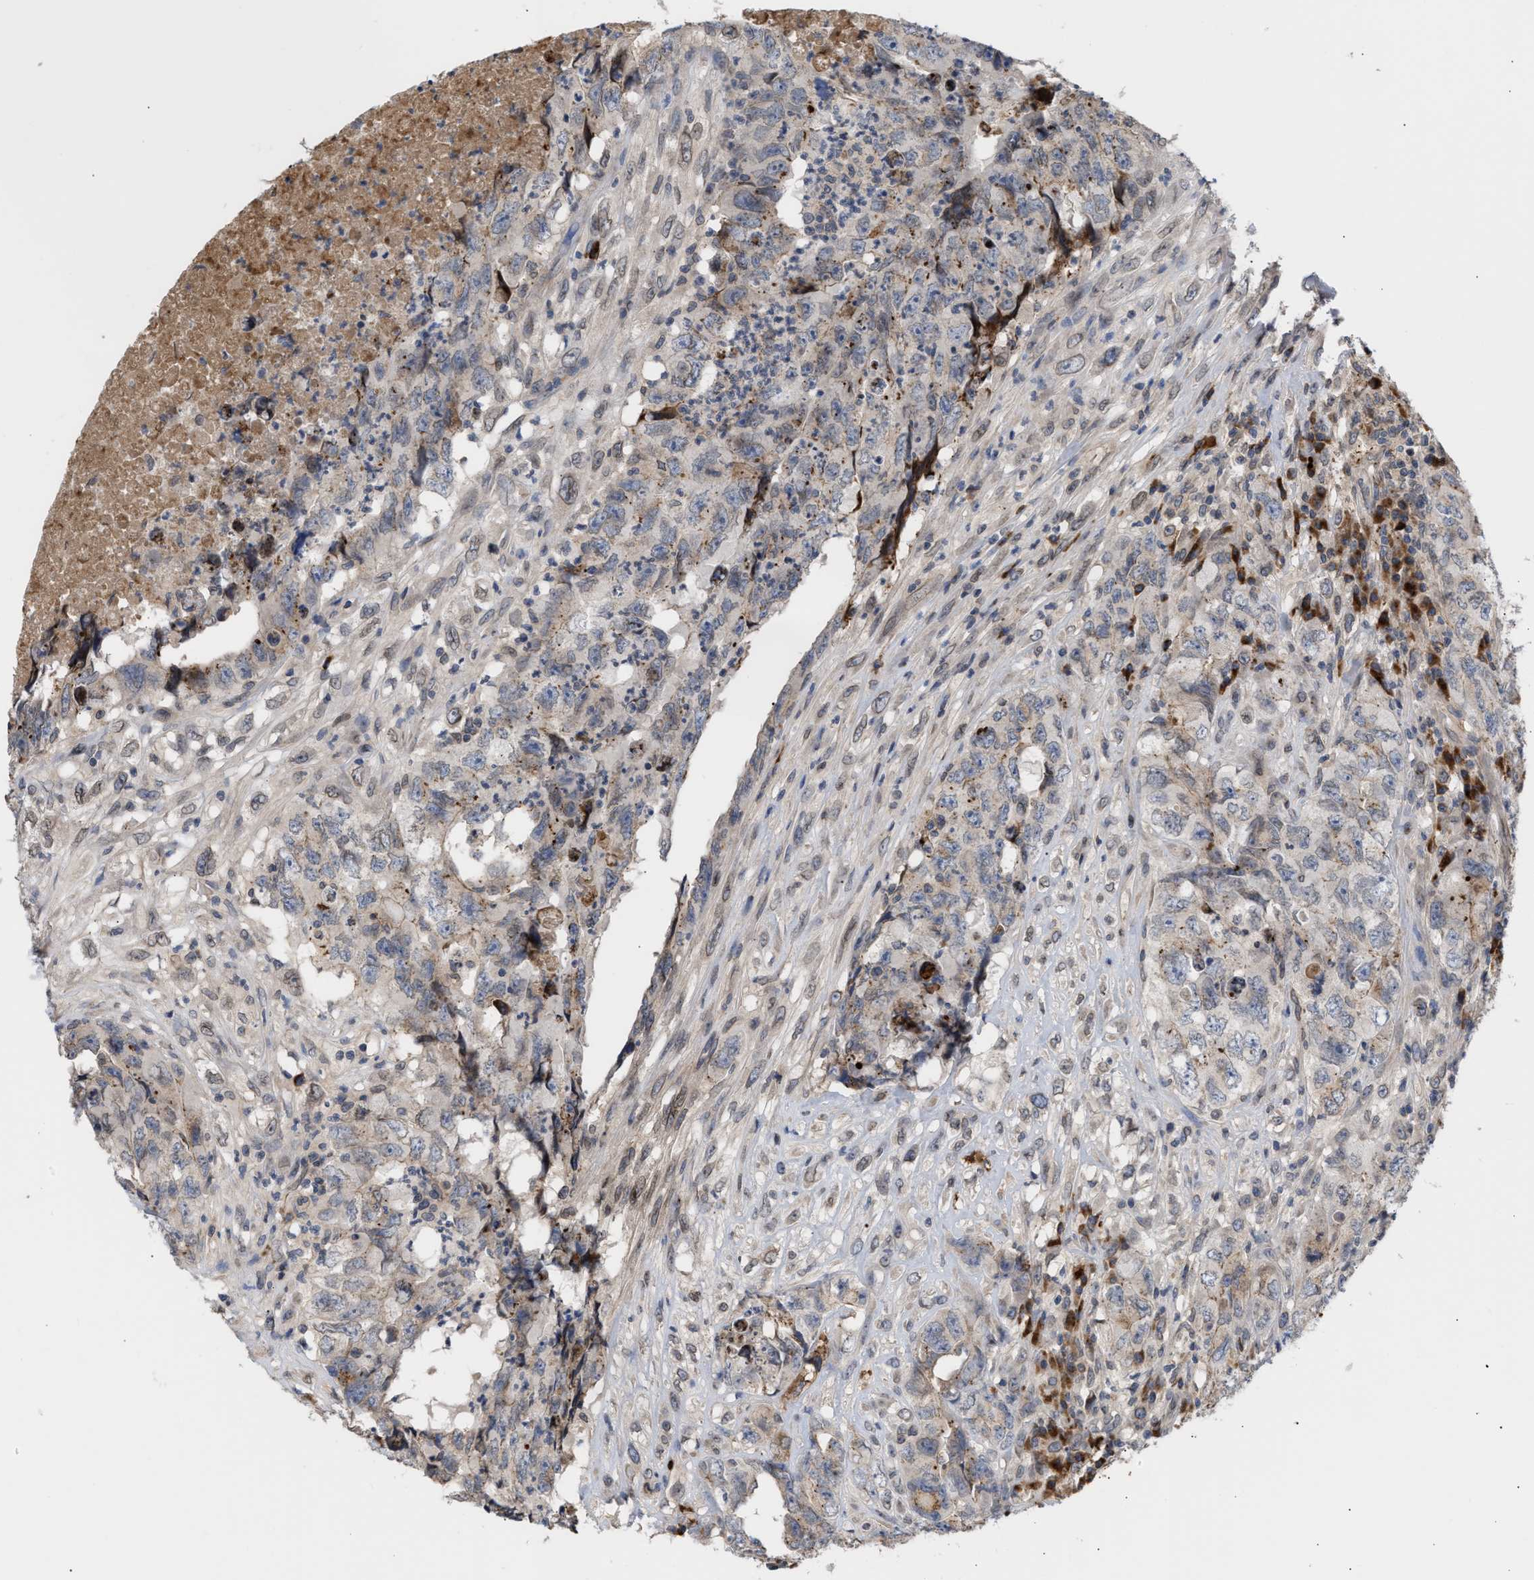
{"staining": {"intensity": "negative", "quantity": "none", "location": "none"}, "tissue": "testis cancer", "cell_type": "Tumor cells", "image_type": "cancer", "snomed": [{"axis": "morphology", "description": "Carcinoma, Embryonal, NOS"}, {"axis": "topography", "description": "Testis"}], "caption": "A high-resolution micrograph shows immunohistochemistry staining of testis embryonal carcinoma, which reveals no significant staining in tumor cells.", "gene": "NUP62", "patient": {"sex": "male", "age": 32}}